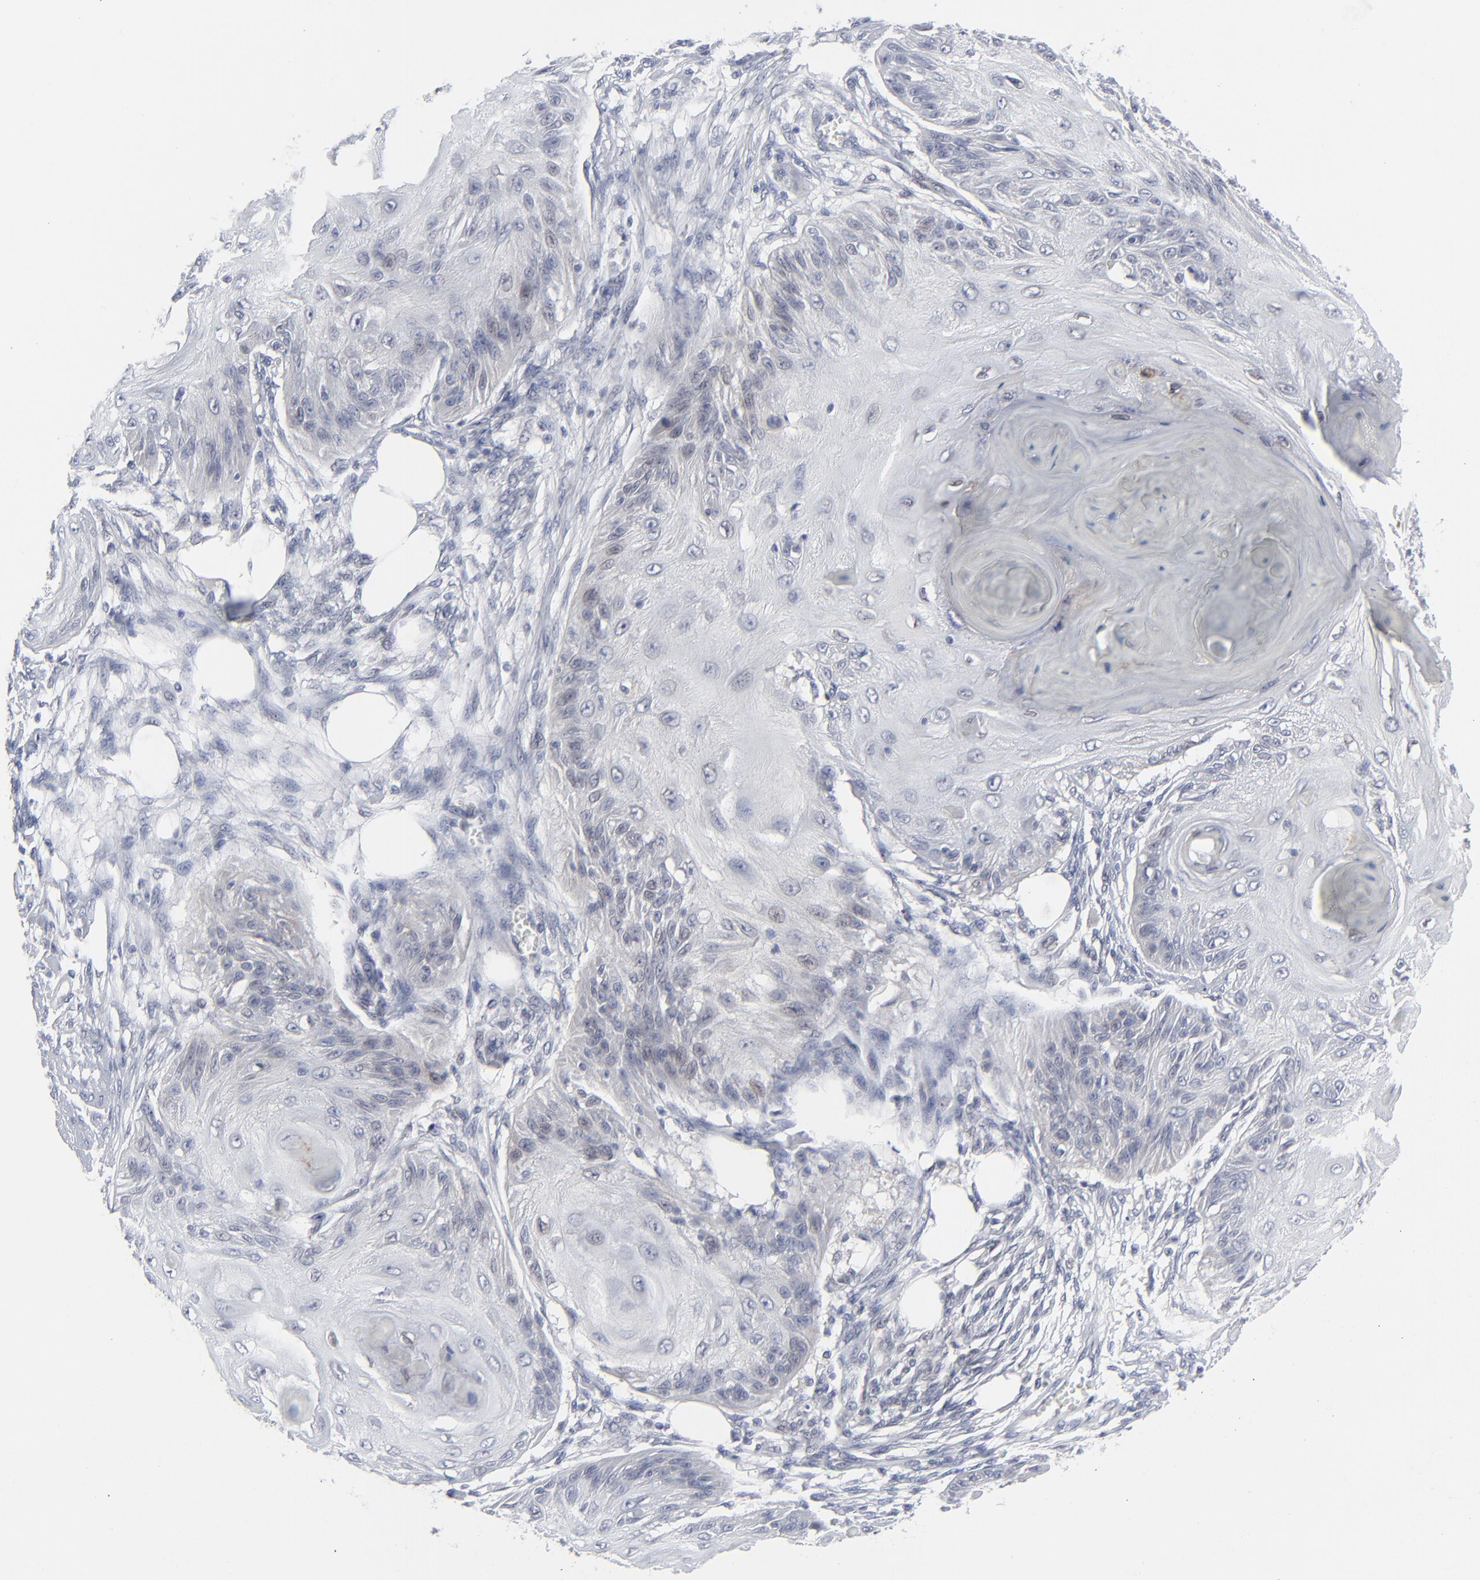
{"staining": {"intensity": "negative", "quantity": "none", "location": "none"}, "tissue": "skin cancer", "cell_type": "Tumor cells", "image_type": "cancer", "snomed": [{"axis": "morphology", "description": "Squamous cell carcinoma, NOS"}, {"axis": "topography", "description": "Skin"}], "caption": "This photomicrograph is of skin squamous cell carcinoma stained with IHC to label a protein in brown with the nuclei are counter-stained blue. There is no expression in tumor cells. (Immunohistochemistry, brightfield microscopy, high magnification).", "gene": "NUP88", "patient": {"sex": "female", "age": 88}}